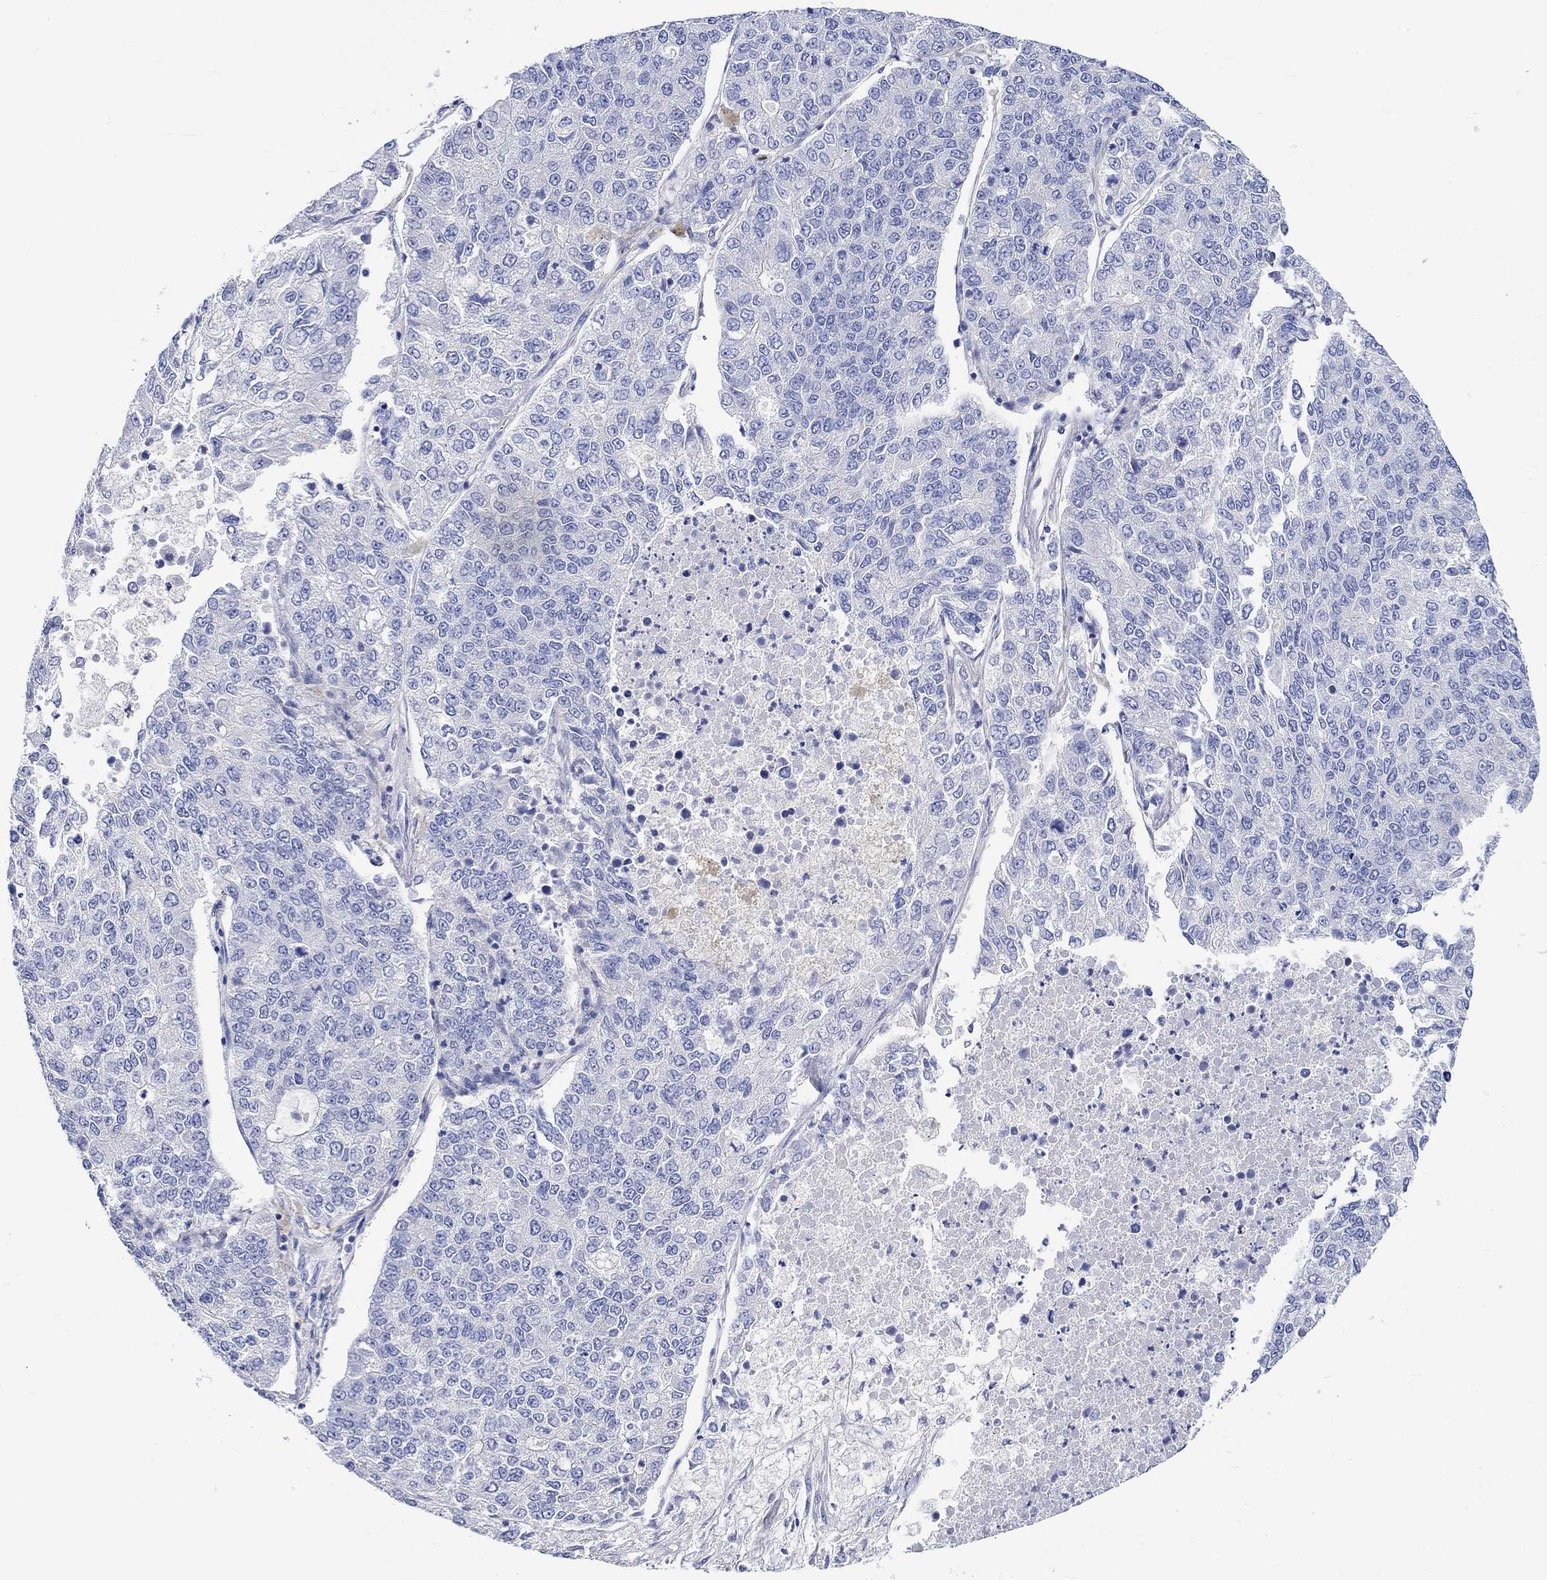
{"staining": {"intensity": "negative", "quantity": "none", "location": "none"}, "tissue": "lung cancer", "cell_type": "Tumor cells", "image_type": "cancer", "snomed": [{"axis": "morphology", "description": "Adenocarcinoma, NOS"}, {"axis": "topography", "description": "Lung"}], "caption": "There is no significant positivity in tumor cells of lung cancer. (DAB (3,3'-diaminobenzidine) IHC, high magnification).", "gene": "NRIP3", "patient": {"sex": "male", "age": 49}}